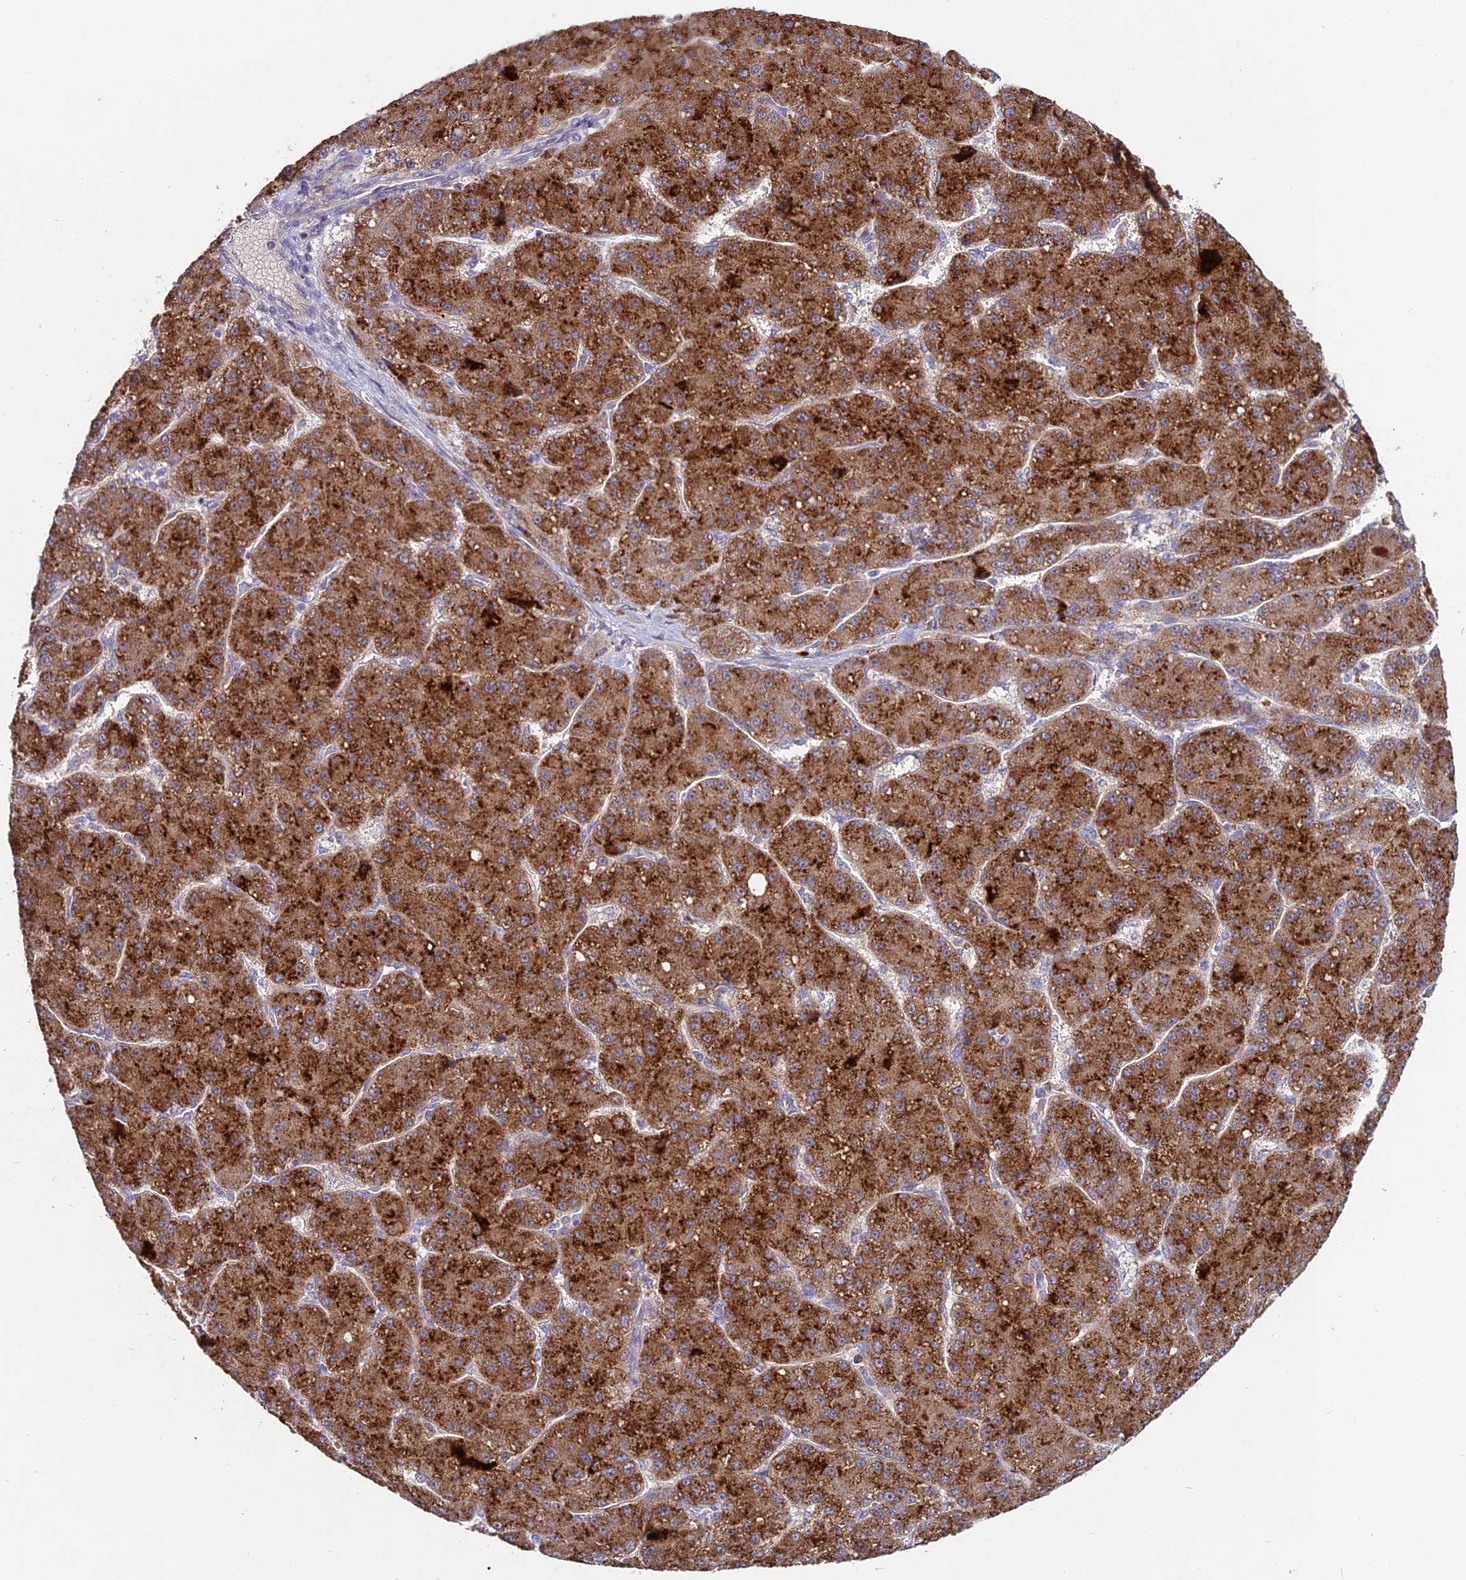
{"staining": {"intensity": "strong", "quantity": ">75%", "location": "cytoplasmic/membranous"}, "tissue": "liver cancer", "cell_type": "Tumor cells", "image_type": "cancer", "snomed": [{"axis": "morphology", "description": "Carcinoma, Hepatocellular, NOS"}, {"axis": "topography", "description": "Liver"}], "caption": "An image showing strong cytoplasmic/membranous positivity in about >75% of tumor cells in hepatocellular carcinoma (liver), as visualized by brown immunohistochemical staining.", "gene": "WDR43", "patient": {"sex": "male", "age": 67}}